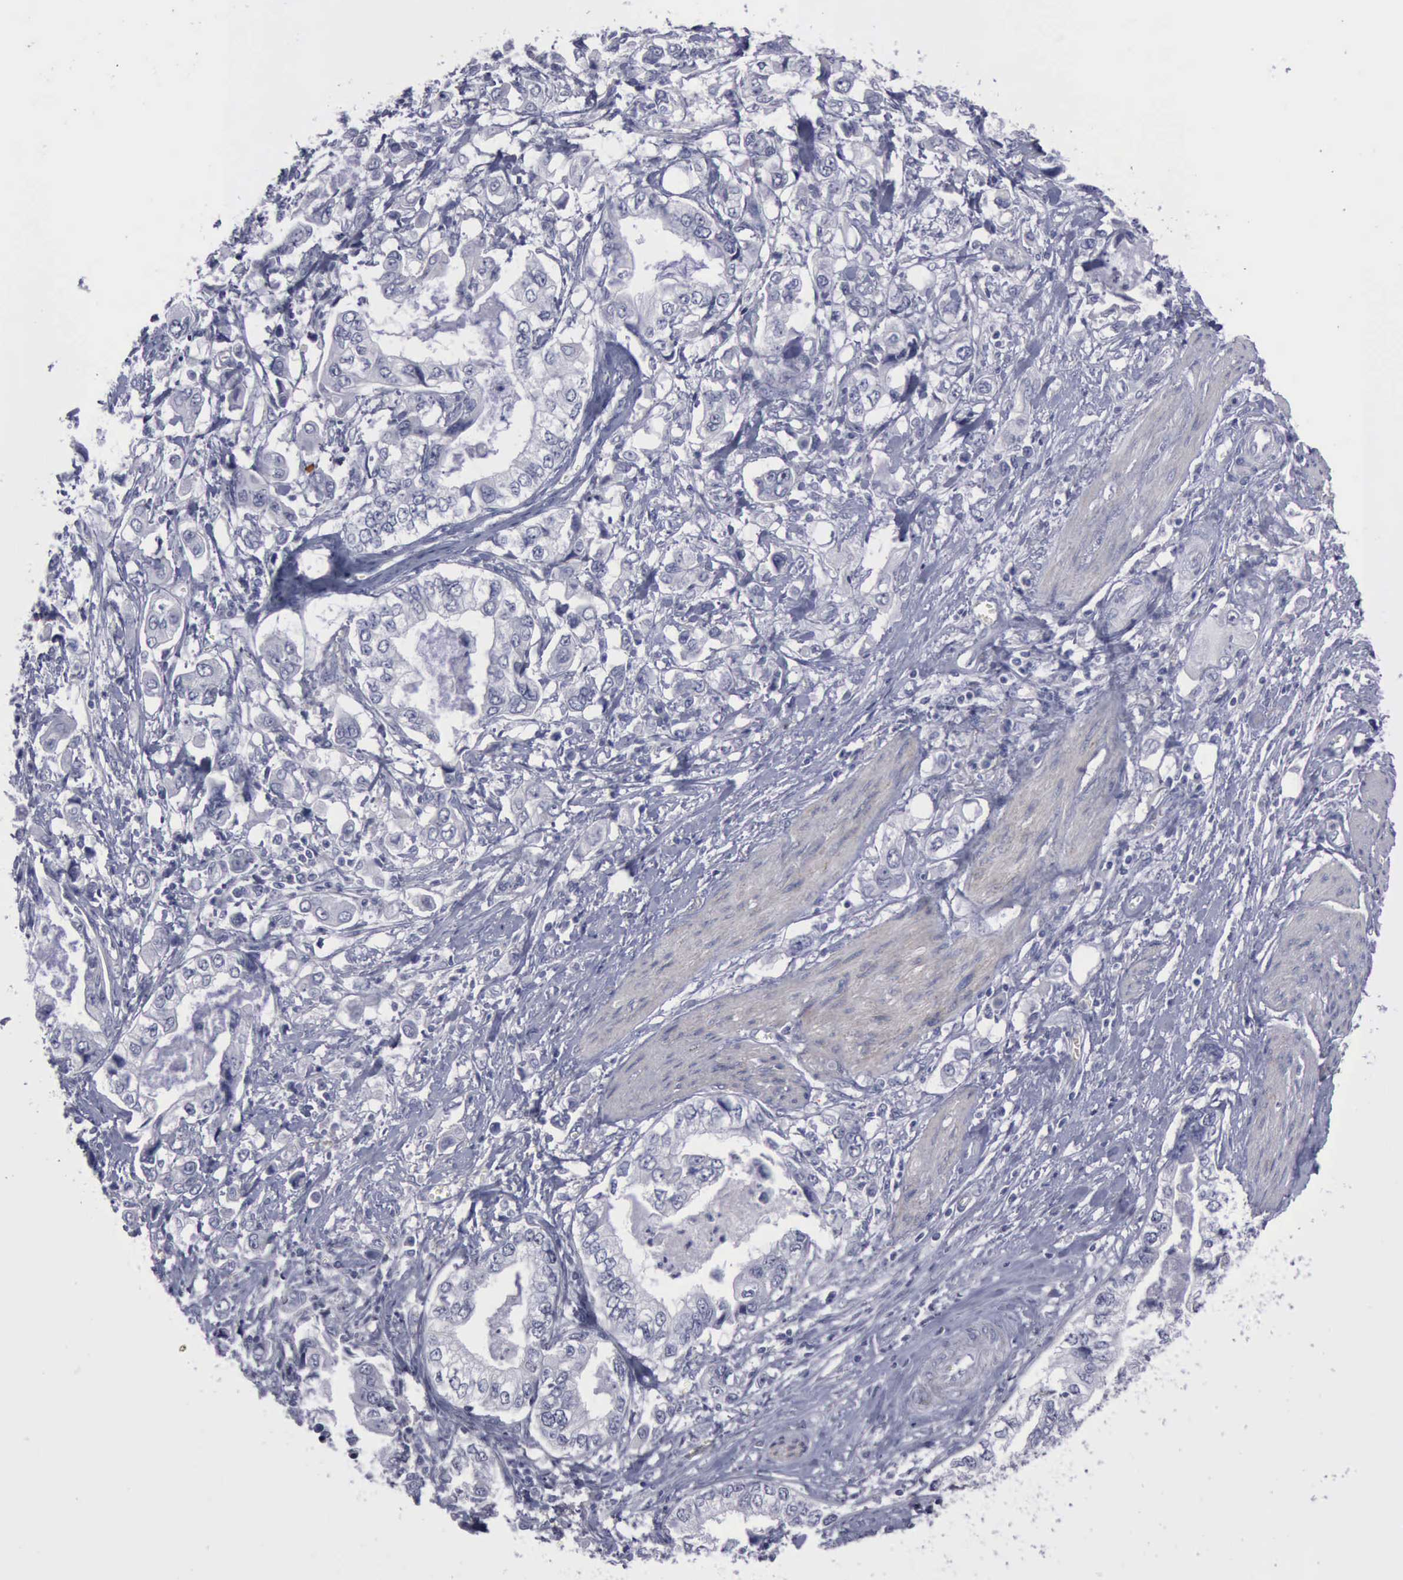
{"staining": {"intensity": "negative", "quantity": "none", "location": "none"}, "tissue": "stomach cancer", "cell_type": "Tumor cells", "image_type": "cancer", "snomed": [{"axis": "morphology", "description": "Adenocarcinoma, NOS"}, {"axis": "topography", "description": "Pancreas"}, {"axis": "topography", "description": "Stomach, upper"}], "caption": "DAB immunohistochemical staining of human stomach cancer (adenocarcinoma) demonstrates no significant positivity in tumor cells.", "gene": "CDH2", "patient": {"sex": "male", "age": 77}}